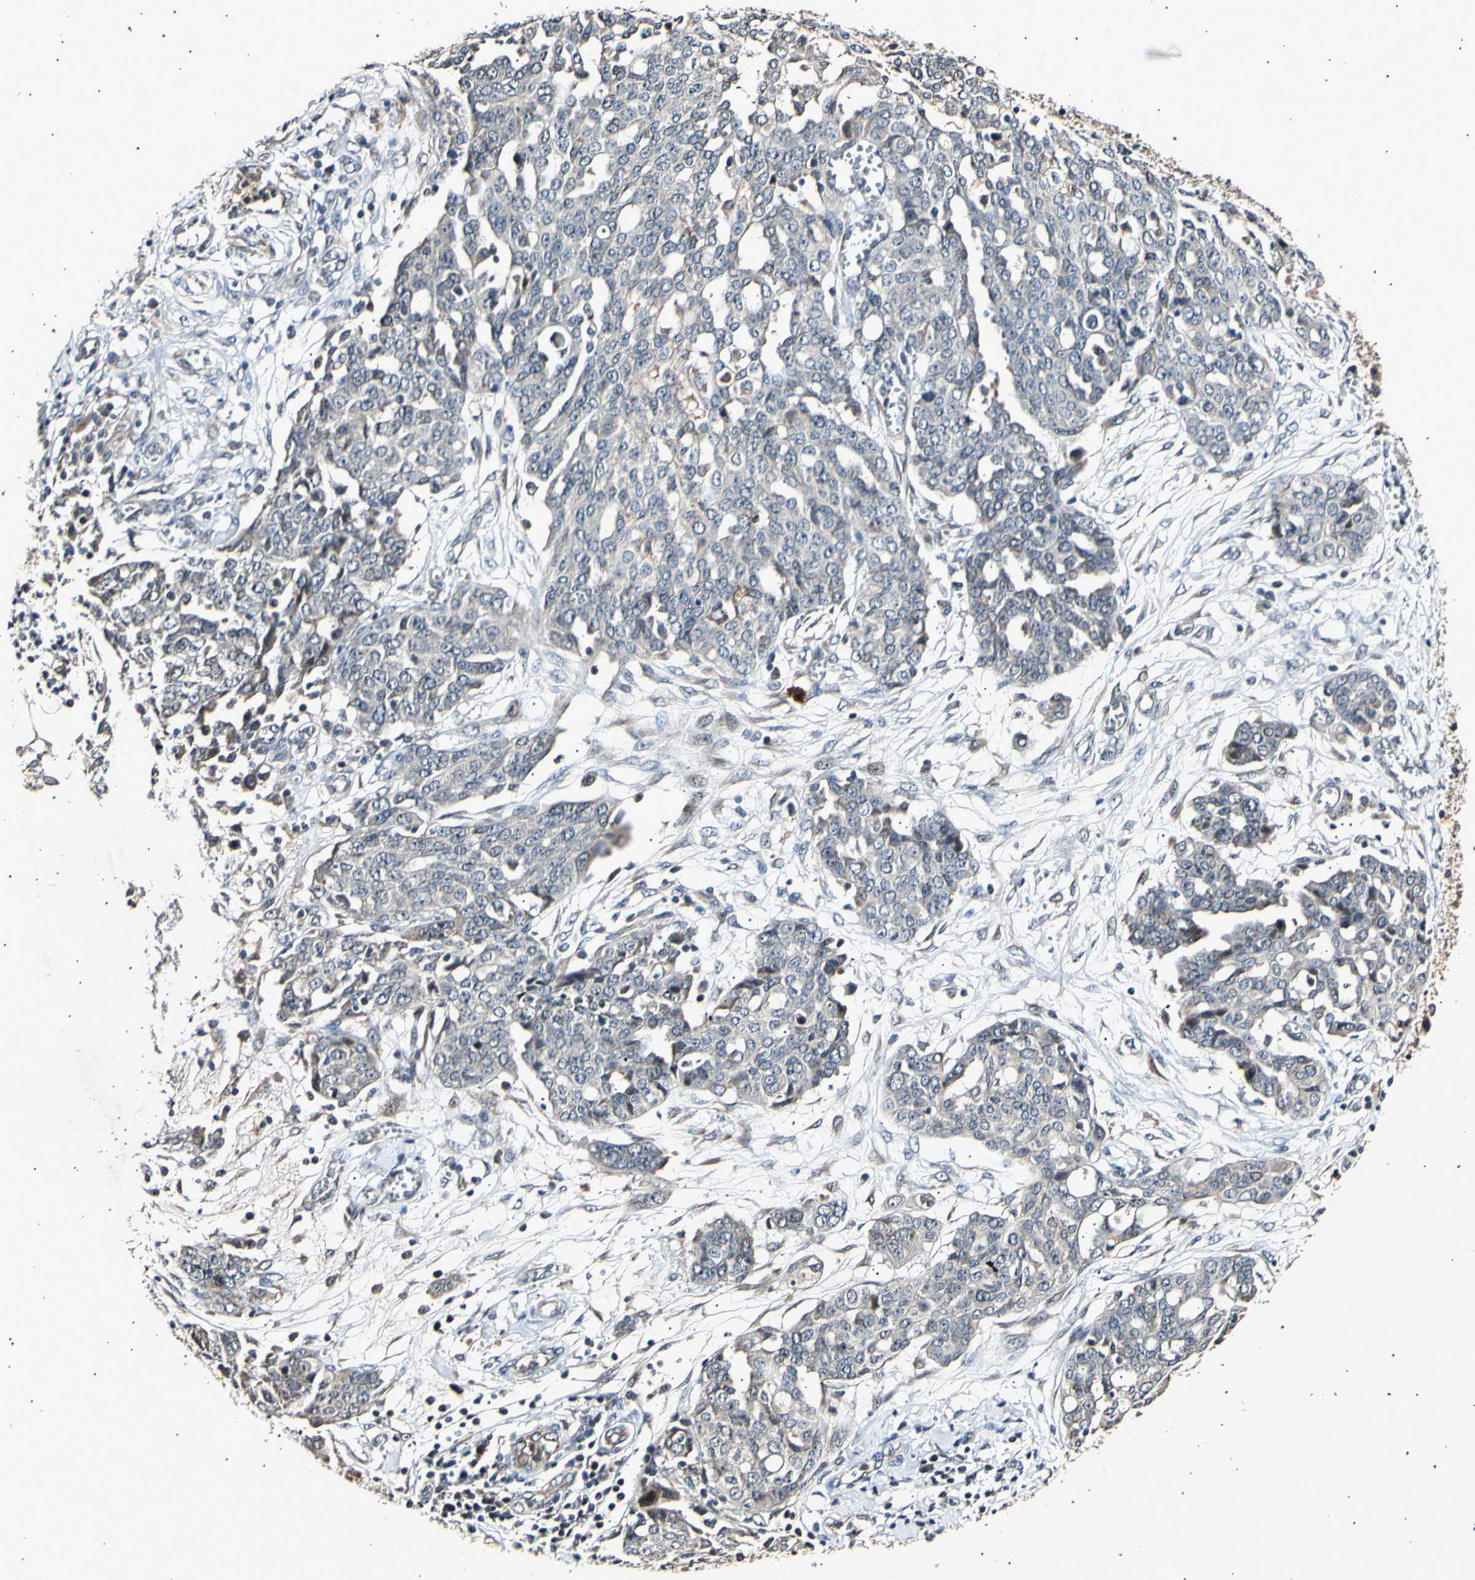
{"staining": {"intensity": "negative", "quantity": "none", "location": "none"}, "tissue": "ovarian cancer", "cell_type": "Tumor cells", "image_type": "cancer", "snomed": [{"axis": "morphology", "description": "Cystadenocarcinoma, serous, NOS"}, {"axis": "topography", "description": "Soft tissue"}, {"axis": "topography", "description": "Ovary"}], "caption": "Tumor cells are negative for brown protein staining in ovarian cancer.", "gene": "ADCY3", "patient": {"sex": "female", "age": 57}}